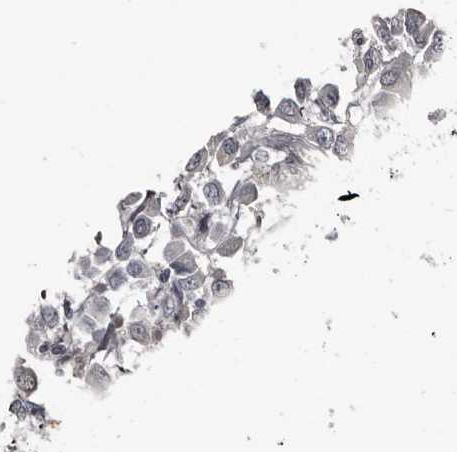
{"staining": {"intensity": "negative", "quantity": "none", "location": "none"}, "tissue": "breast cancer", "cell_type": "Tumor cells", "image_type": "cancer", "snomed": [{"axis": "morphology", "description": "Duct carcinoma"}, {"axis": "topography", "description": "Breast"}], "caption": "Tumor cells are negative for brown protein staining in invasive ductal carcinoma (breast). (Immunohistochemistry (ihc), brightfield microscopy, high magnification).", "gene": "GREB1", "patient": {"sex": "female", "age": 61}}